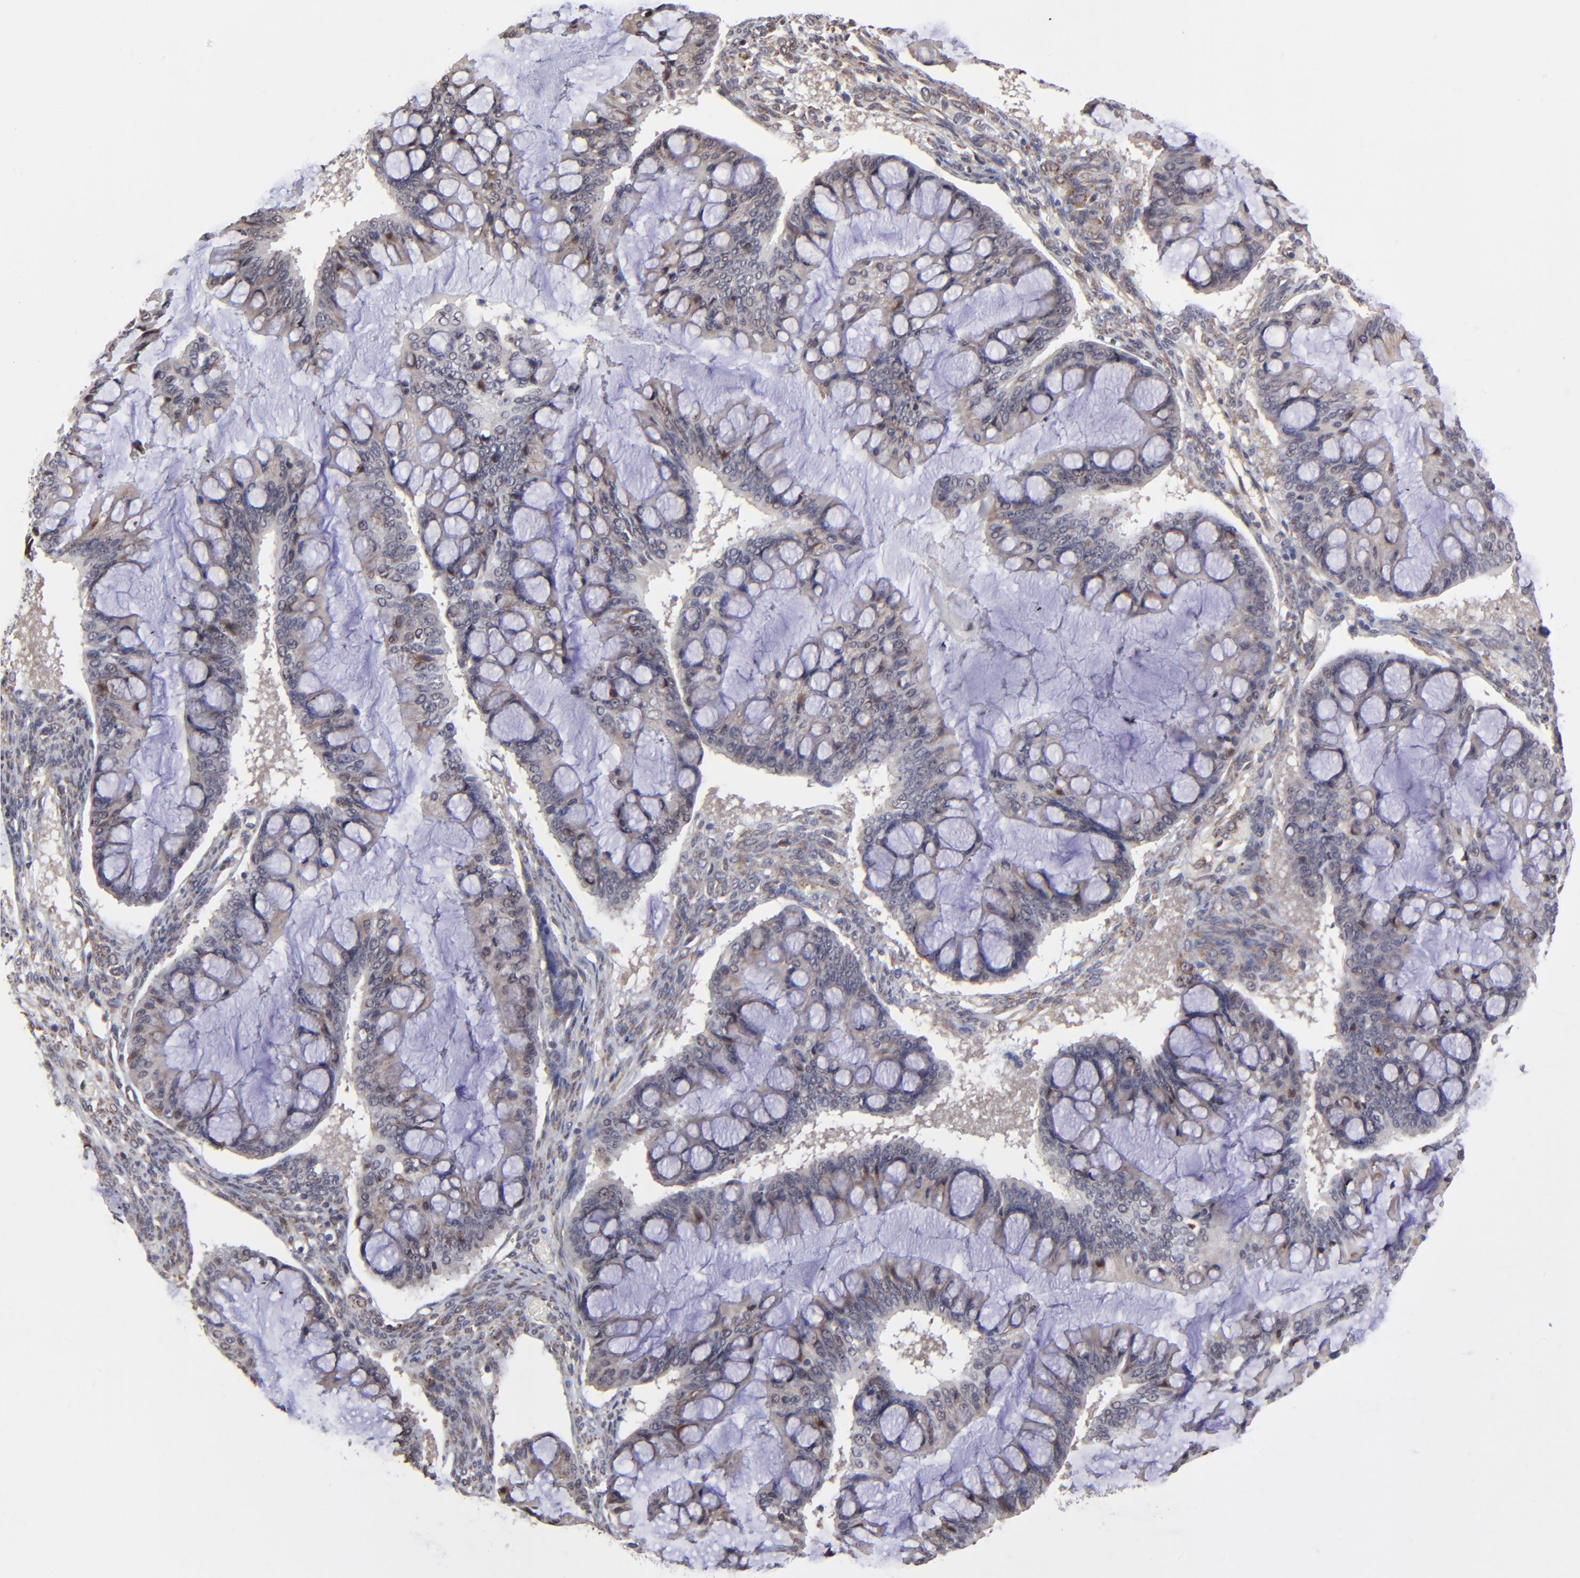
{"staining": {"intensity": "weak", "quantity": ">75%", "location": "cytoplasmic/membranous"}, "tissue": "ovarian cancer", "cell_type": "Tumor cells", "image_type": "cancer", "snomed": [{"axis": "morphology", "description": "Cystadenocarcinoma, mucinous, NOS"}, {"axis": "topography", "description": "Ovary"}], "caption": "Mucinous cystadenocarcinoma (ovarian) stained with a protein marker displays weak staining in tumor cells.", "gene": "CHL1", "patient": {"sex": "female", "age": 73}}